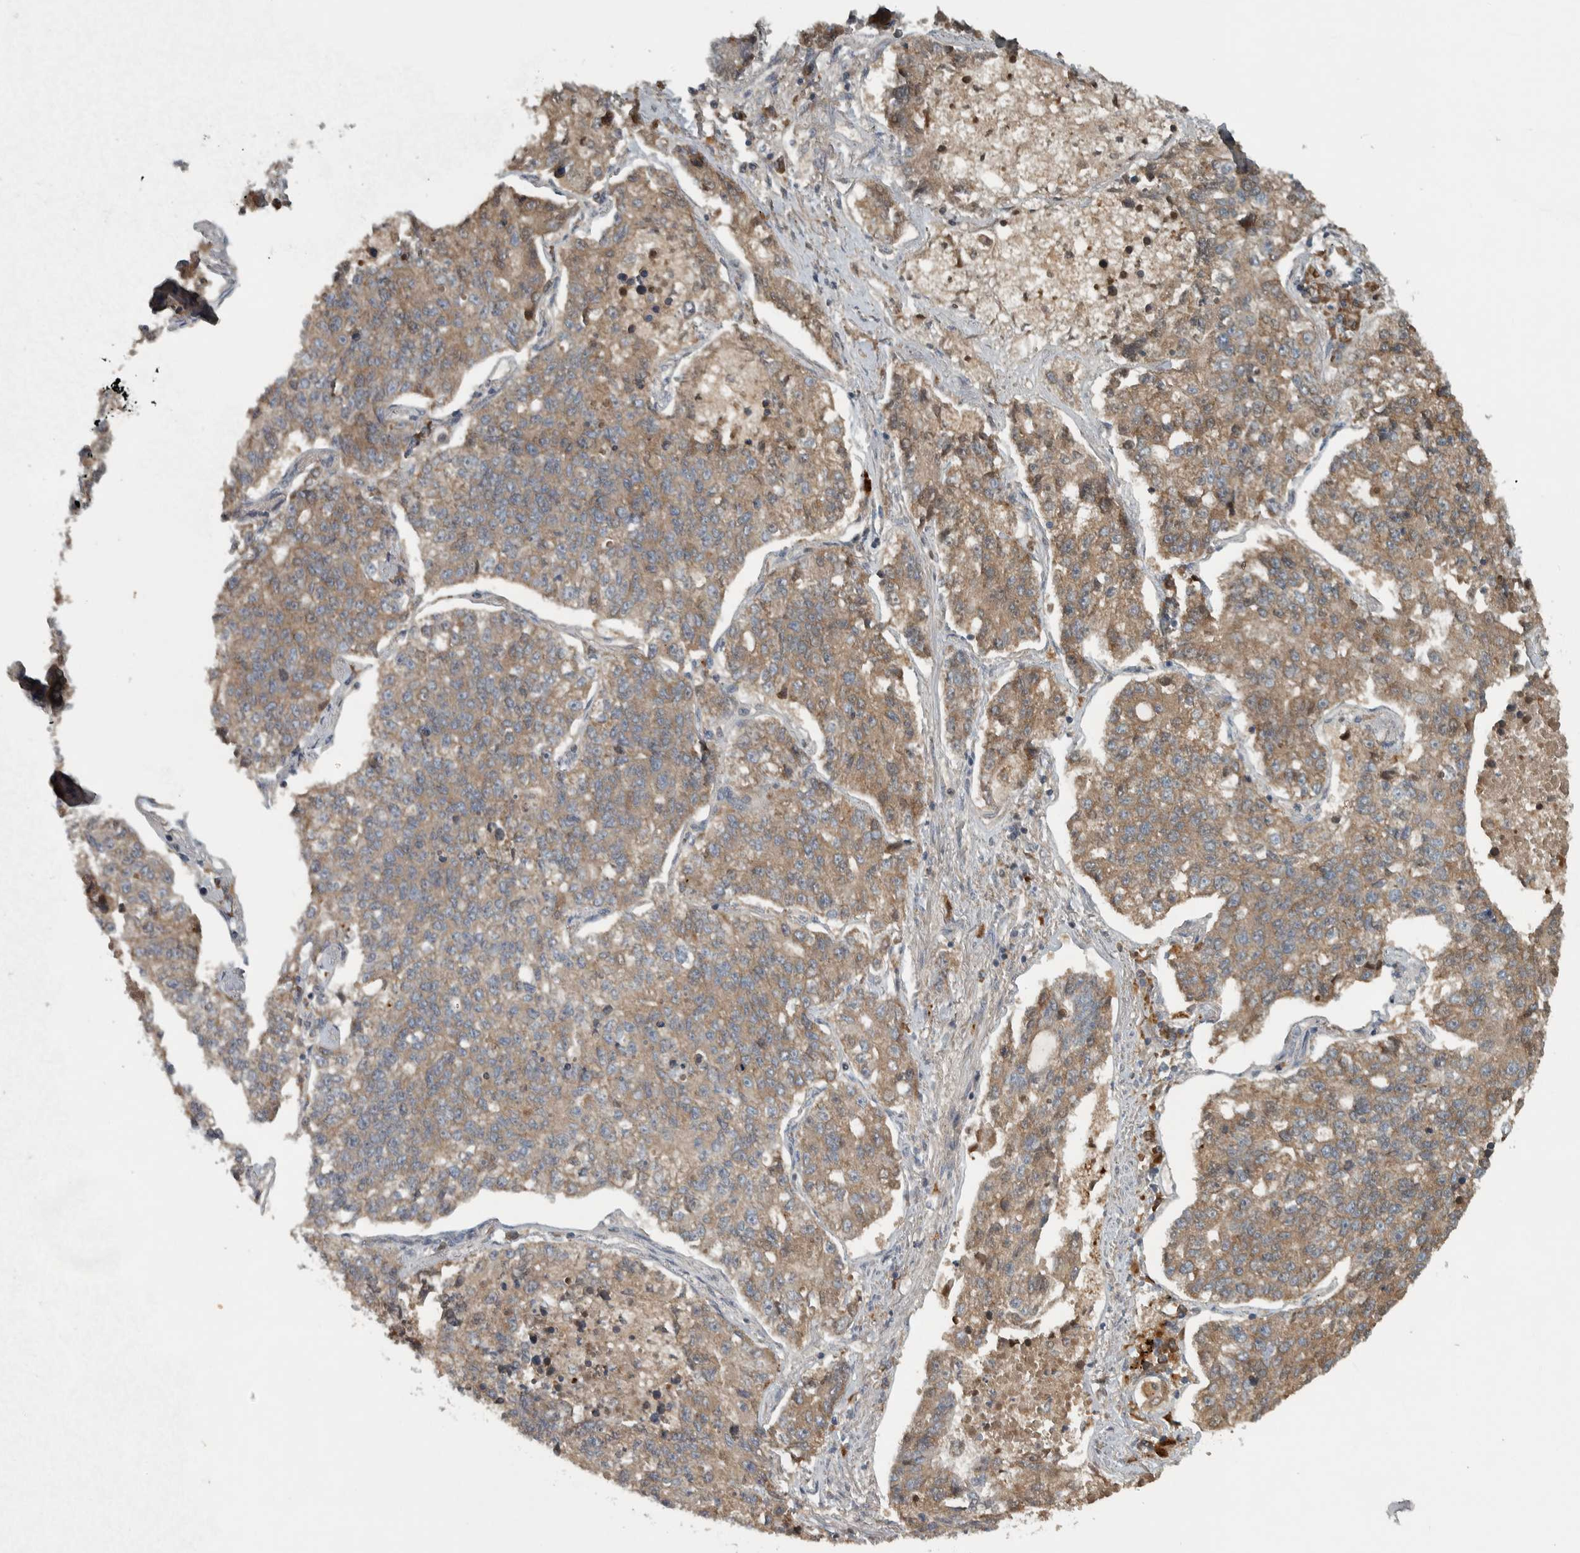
{"staining": {"intensity": "moderate", "quantity": ">75%", "location": "cytoplasmic/membranous"}, "tissue": "lung cancer", "cell_type": "Tumor cells", "image_type": "cancer", "snomed": [{"axis": "morphology", "description": "Adenocarcinoma, NOS"}, {"axis": "topography", "description": "Lung"}], "caption": "Lung cancer (adenocarcinoma) stained with a brown dye exhibits moderate cytoplasmic/membranous positive positivity in about >75% of tumor cells.", "gene": "CLCN2", "patient": {"sex": "male", "age": 49}}